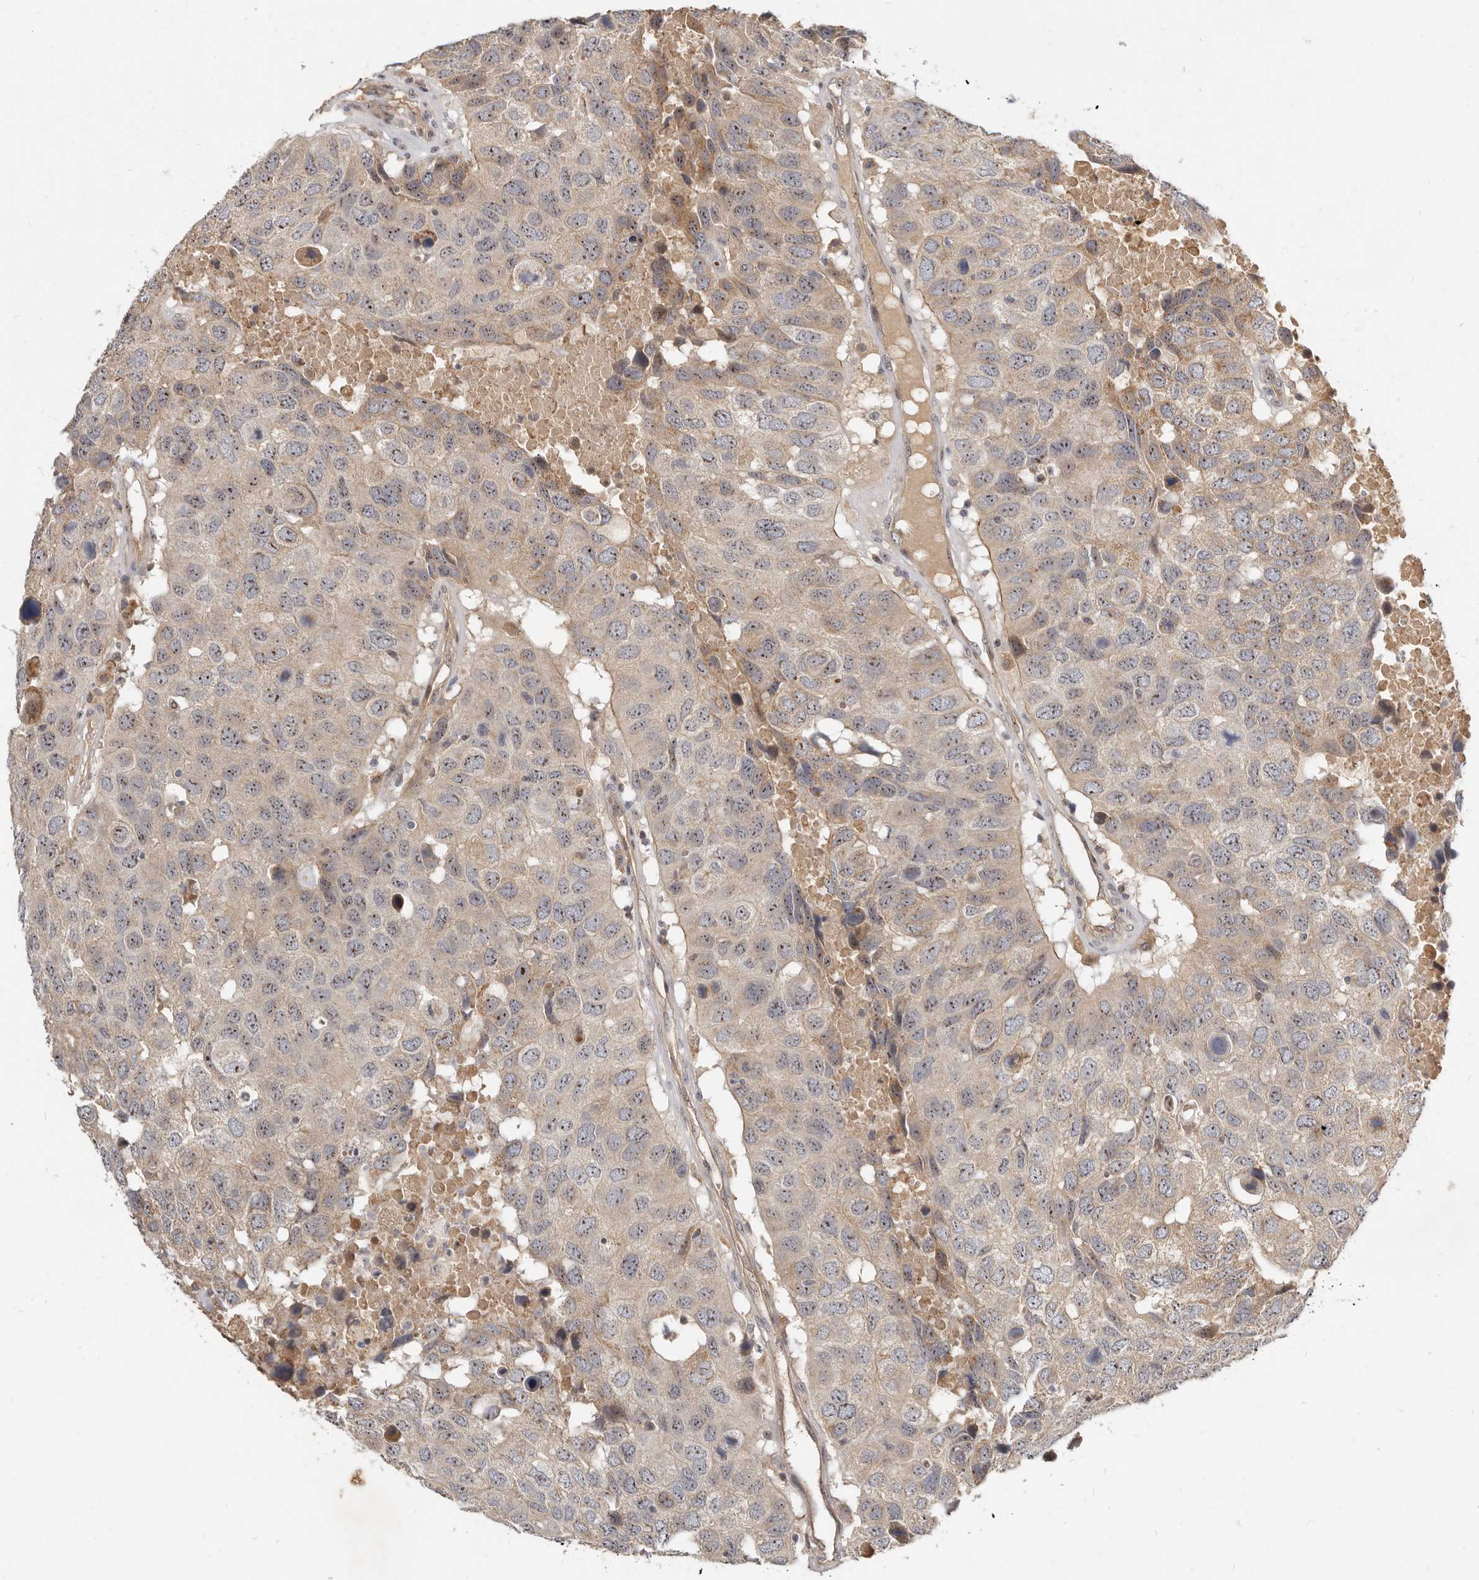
{"staining": {"intensity": "weak", "quantity": ">75%", "location": "nuclear"}, "tissue": "head and neck cancer", "cell_type": "Tumor cells", "image_type": "cancer", "snomed": [{"axis": "morphology", "description": "Squamous cell carcinoma, NOS"}, {"axis": "topography", "description": "Head-Neck"}], "caption": "This micrograph demonstrates IHC staining of head and neck squamous cell carcinoma, with low weak nuclear expression in about >75% of tumor cells.", "gene": "MICALL2", "patient": {"sex": "male", "age": 66}}